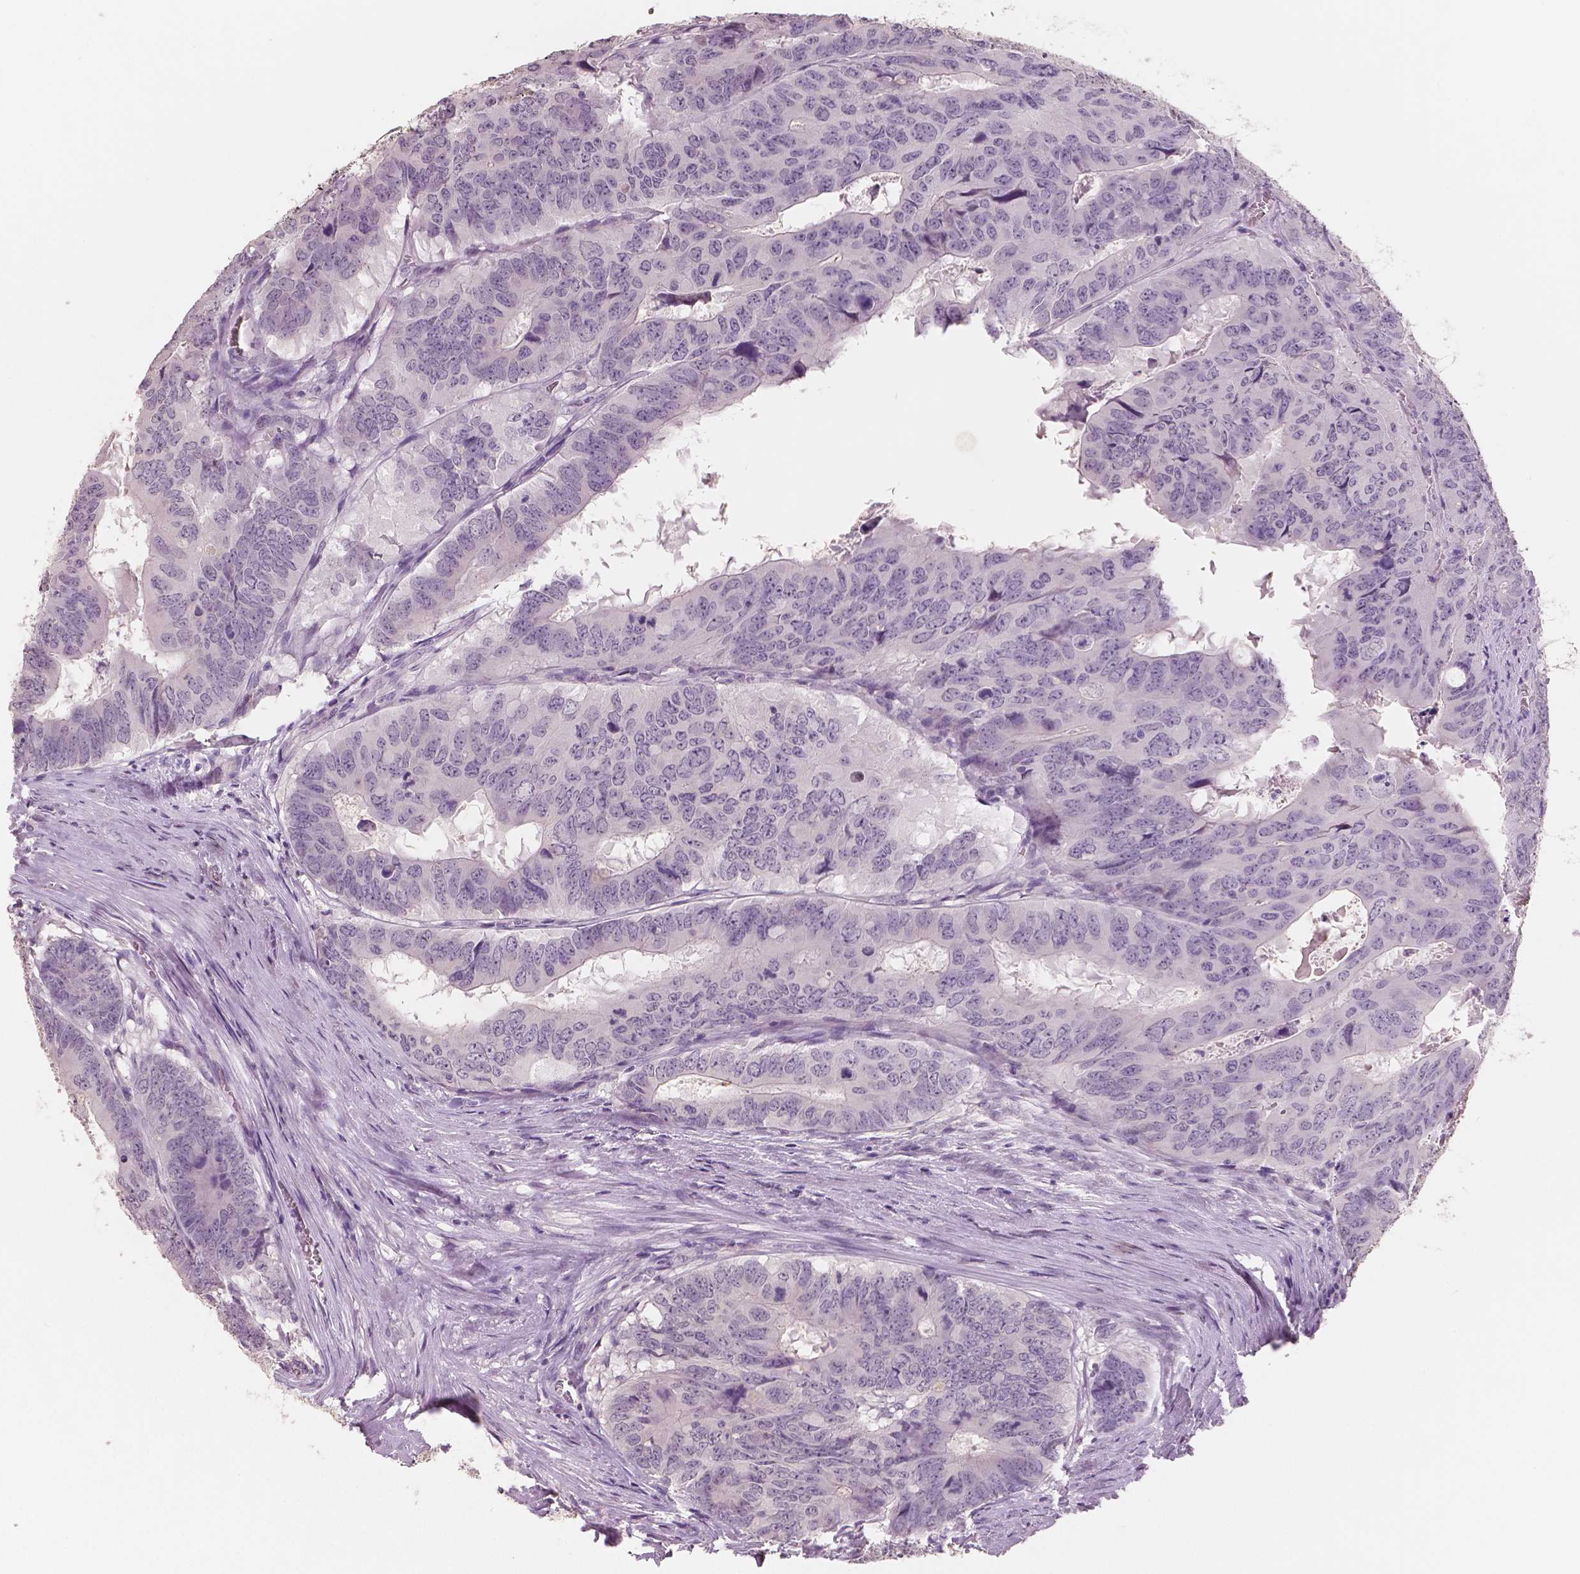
{"staining": {"intensity": "negative", "quantity": "none", "location": "none"}, "tissue": "colorectal cancer", "cell_type": "Tumor cells", "image_type": "cancer", "snomed": [{"axis": "morphology", "description": "Adenocarcinoma, NOS"}, {"axis": "topography", "description": "Colon"}], "caption": "An image of human adenocarcinoma (colorectal) is negative for staining in tumor cells.", "gene": "NECAB1", "patient": {"sex": "male", "age": 79}}